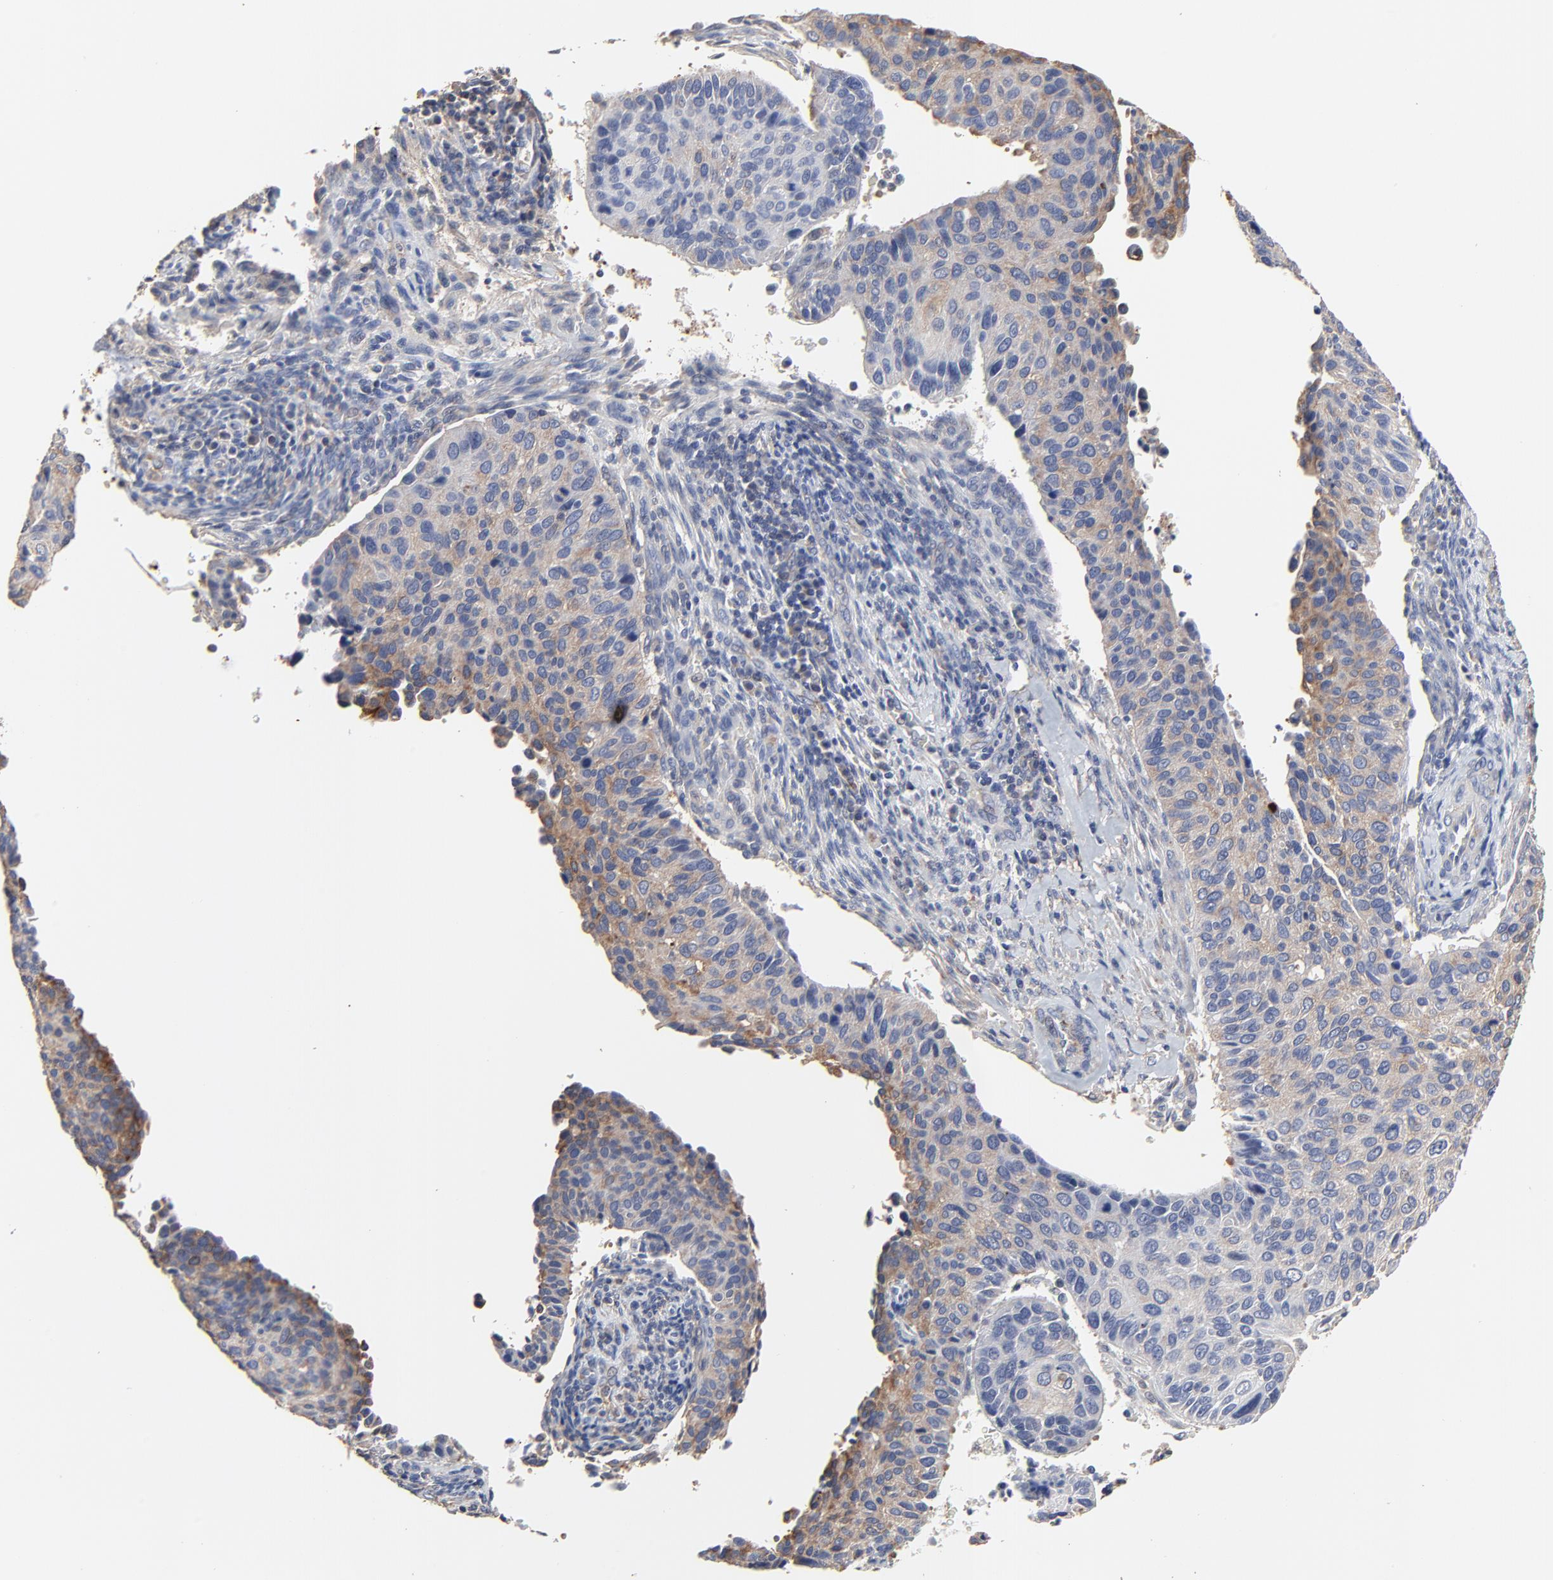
{"staining": {"intensity": "moderate", "quantity": ">75%", "location": "cytoplasmic/membranous"}, "tissue": "cervical cancer", "cell_type": "Tumor cells", "image_type": "cancer", "snomed": [{"axis": "morphology", "description": "Adenocarcinoma, NOS"}, {"axis": "topography", "description": "Cervix"}], "caption": "DAB (3,3'-diaminobenzidine) immunohistochemical staining of cervical adenocarcinoma reveals moderate cytoplasmic/membranous protein staining in approximately >75% of tumor cells.", "gene": "NXF3", "patient": {"sex": "female", "age": 29}}